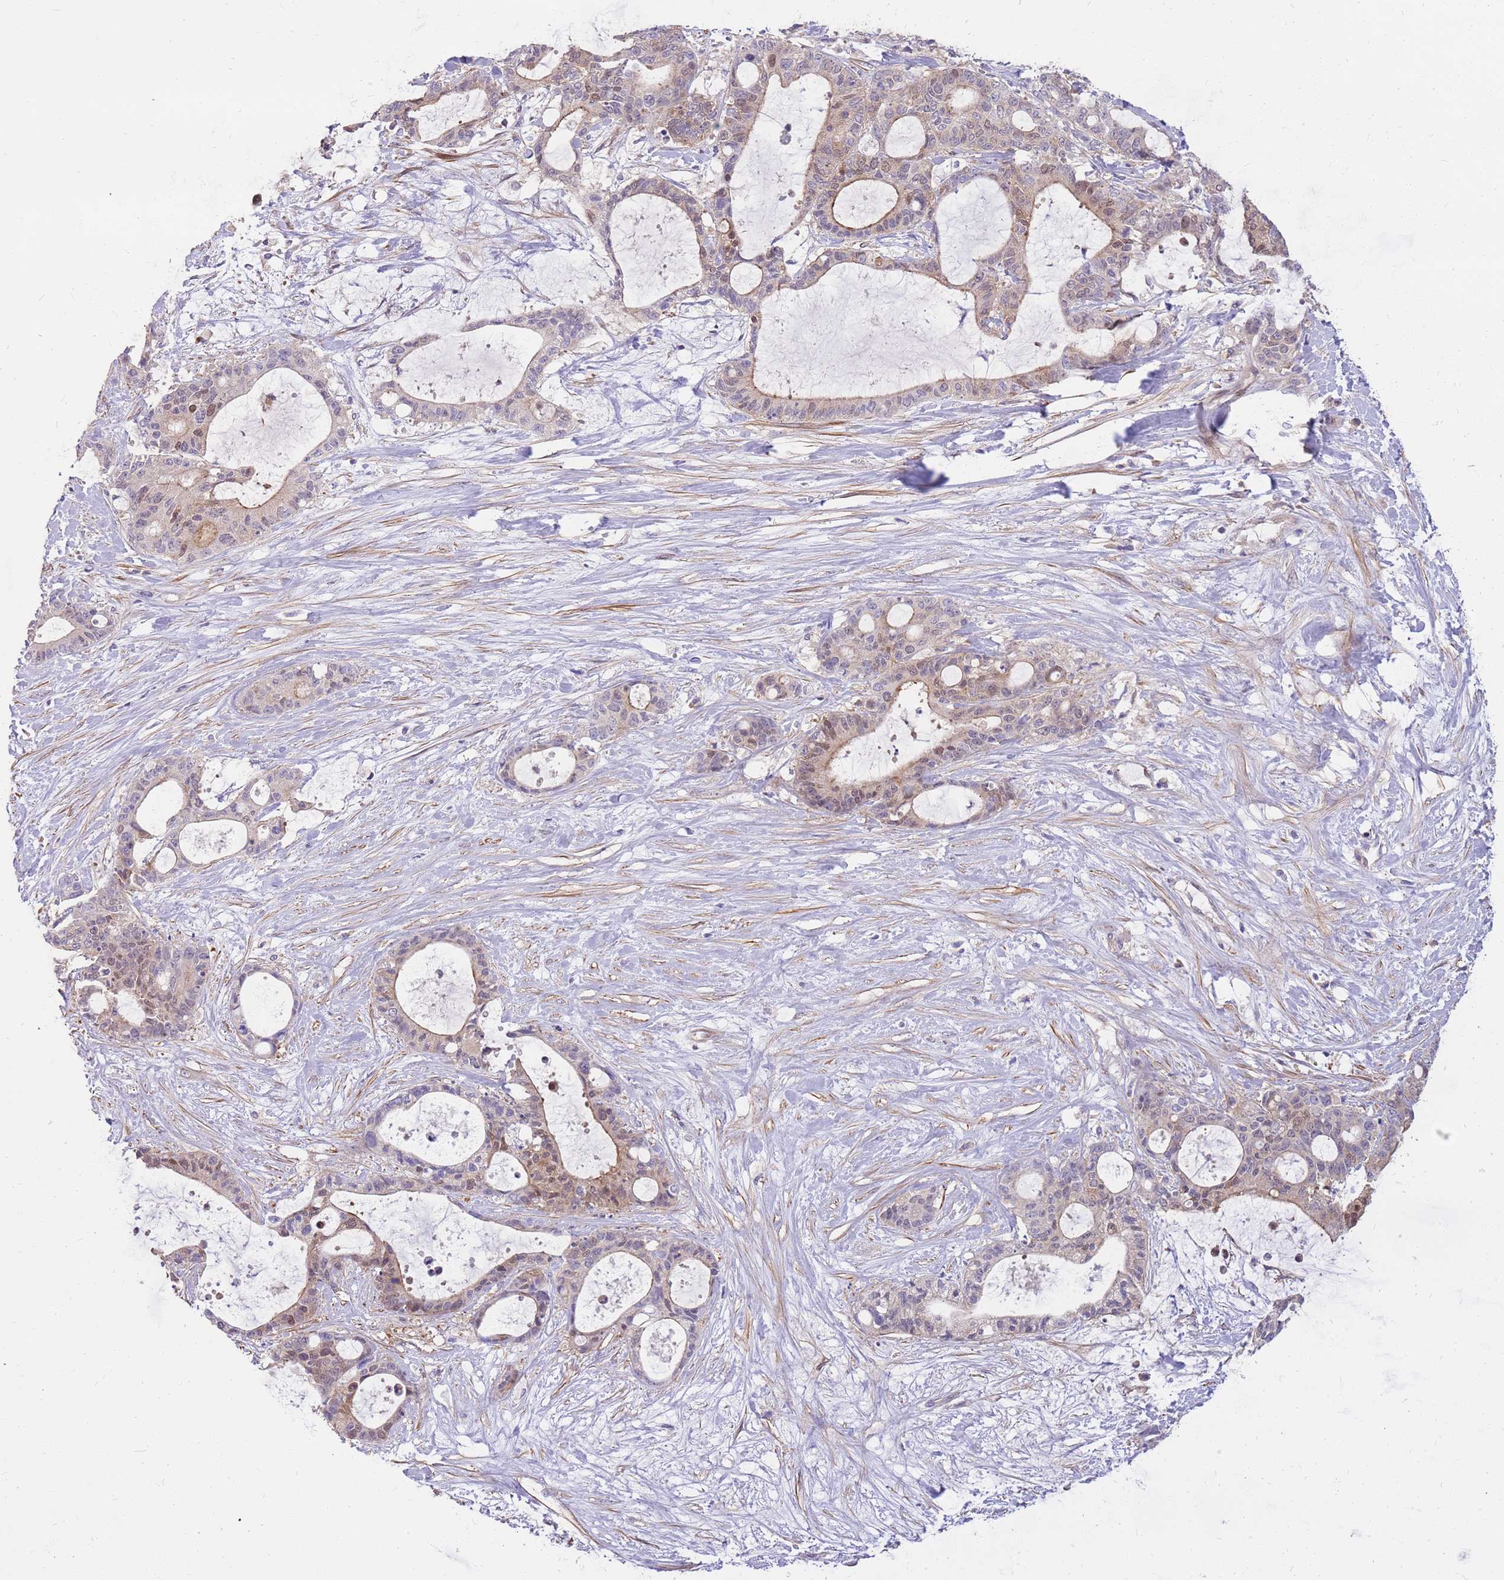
{"staining": {"intensity": "moderate", "quantity": "25%-75%", "location": "cytoplasmic/membranous,nuclear"}, "tissue": "liver cancer", "cell_type": "Tumor cells", "image_type": "cancer", "snomed": [{"axis": "morphology", "description": "Normal tissue, NOS"}, {"axis": "morphology", "description": "Cholangiocarcinoma"}, {"axis": "topography", "description": "Liver"}, {"axis": "topography", "description": "Peripheral nerve tissue"}], "caption": "The image exhibits a brown stain indicating the presence of a protein in the cytoplasmic/membranous and nuclear of tumor cells in liver cholangiocarcinoma.", "gene": "MVD", "patient": {"sex": "female", "age": 73}}